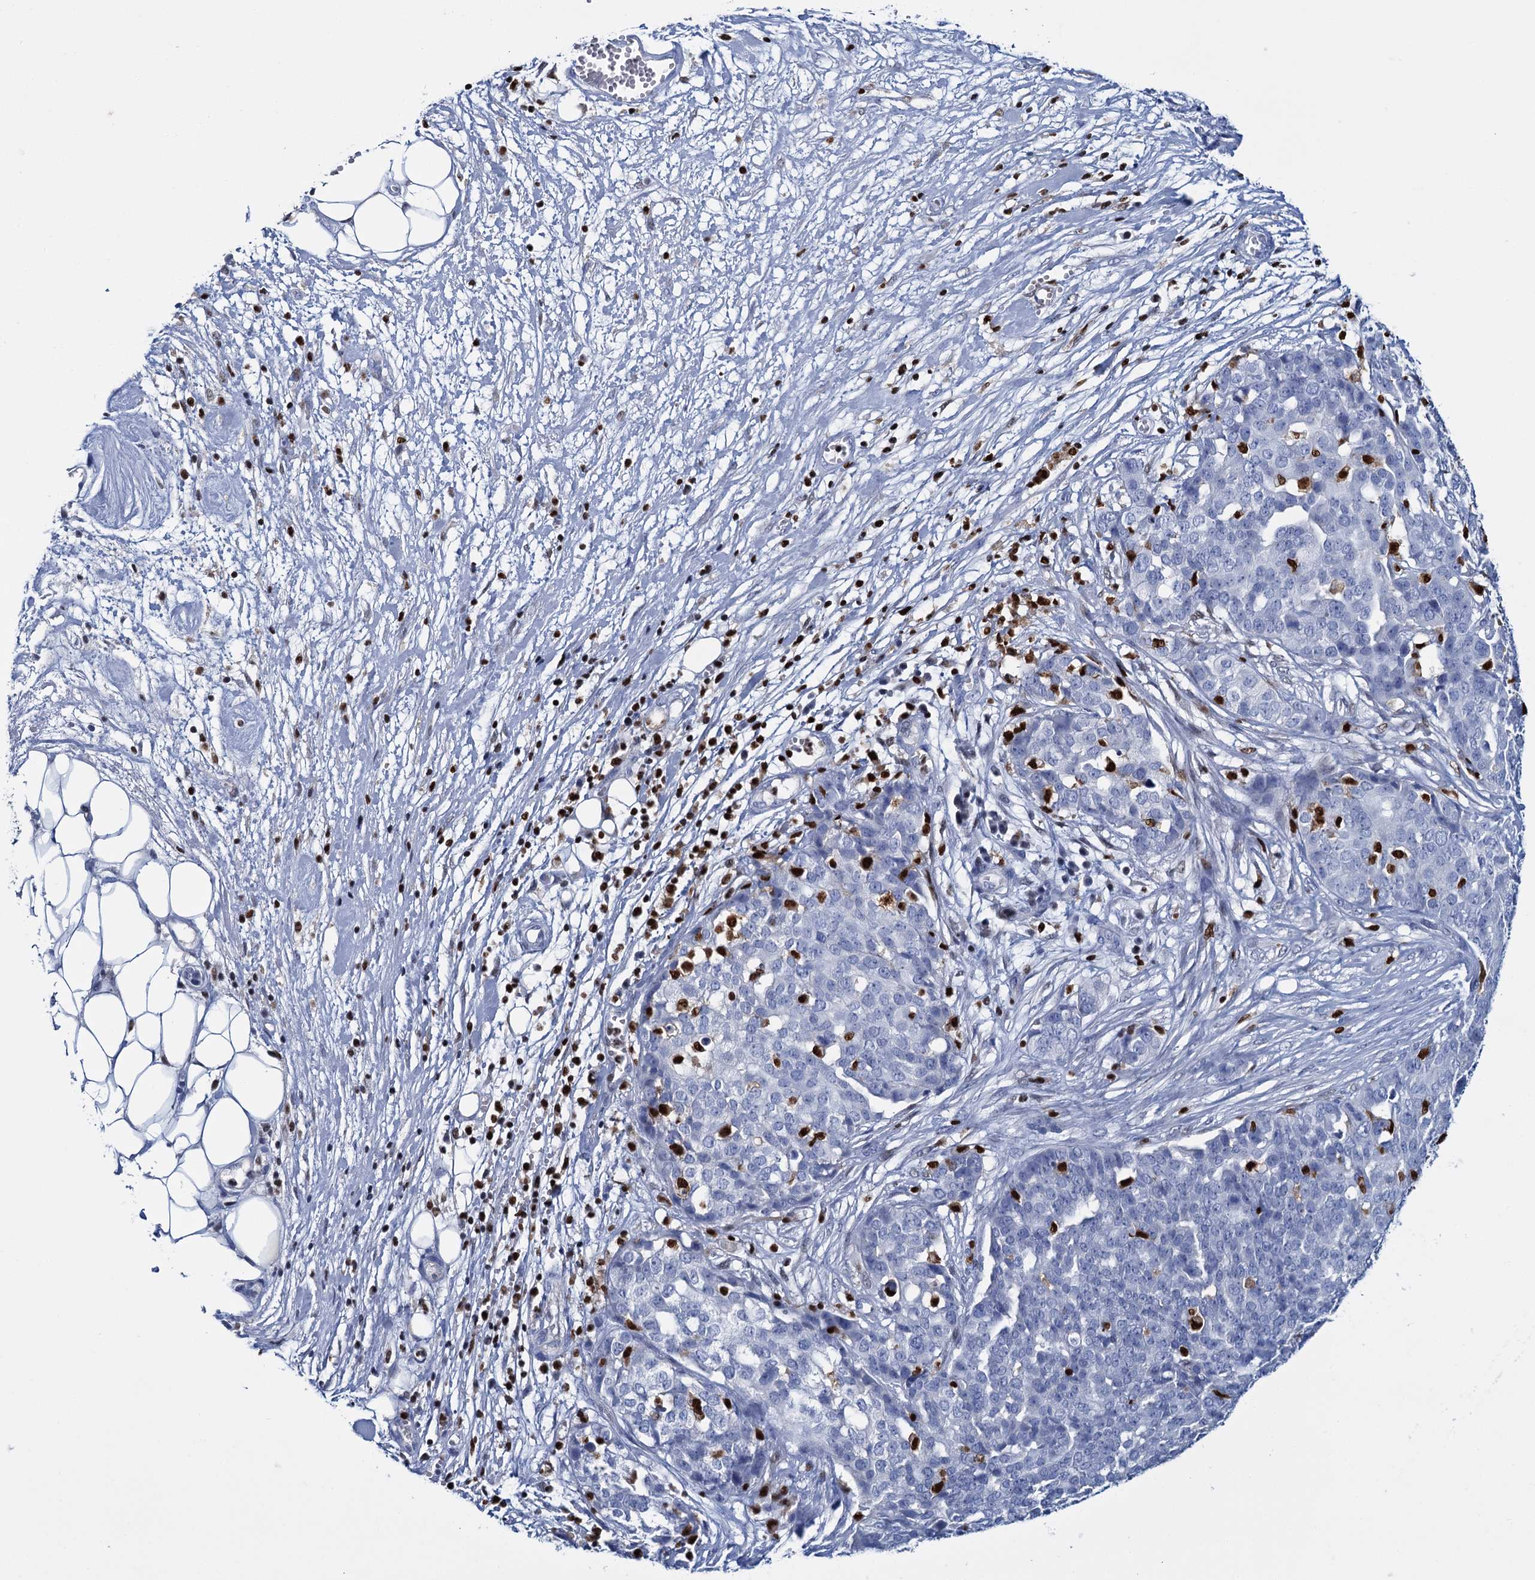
{"staining": {"intensity": "negative", "quantity": "none", "location": "none"}, "tissue": "ovarian cancer", "cell_type": "Tumor cells", "image_type": "cancer", "snomed": [{"axis": "morphology", "description": "Cystadenocarcinoma, serous, NOS"}, {"axis": "topography", "description": "Soft tissue"}, {"axis": "topography", "description": "Ovary"}], "caption": "Ovarian cancer (serous cystadenocarcinoma) stained for a protein using IHC demonstrates no staining tumor cells.", "gene": "CELF2", "patient": {"sex": "female", "age": 57}}